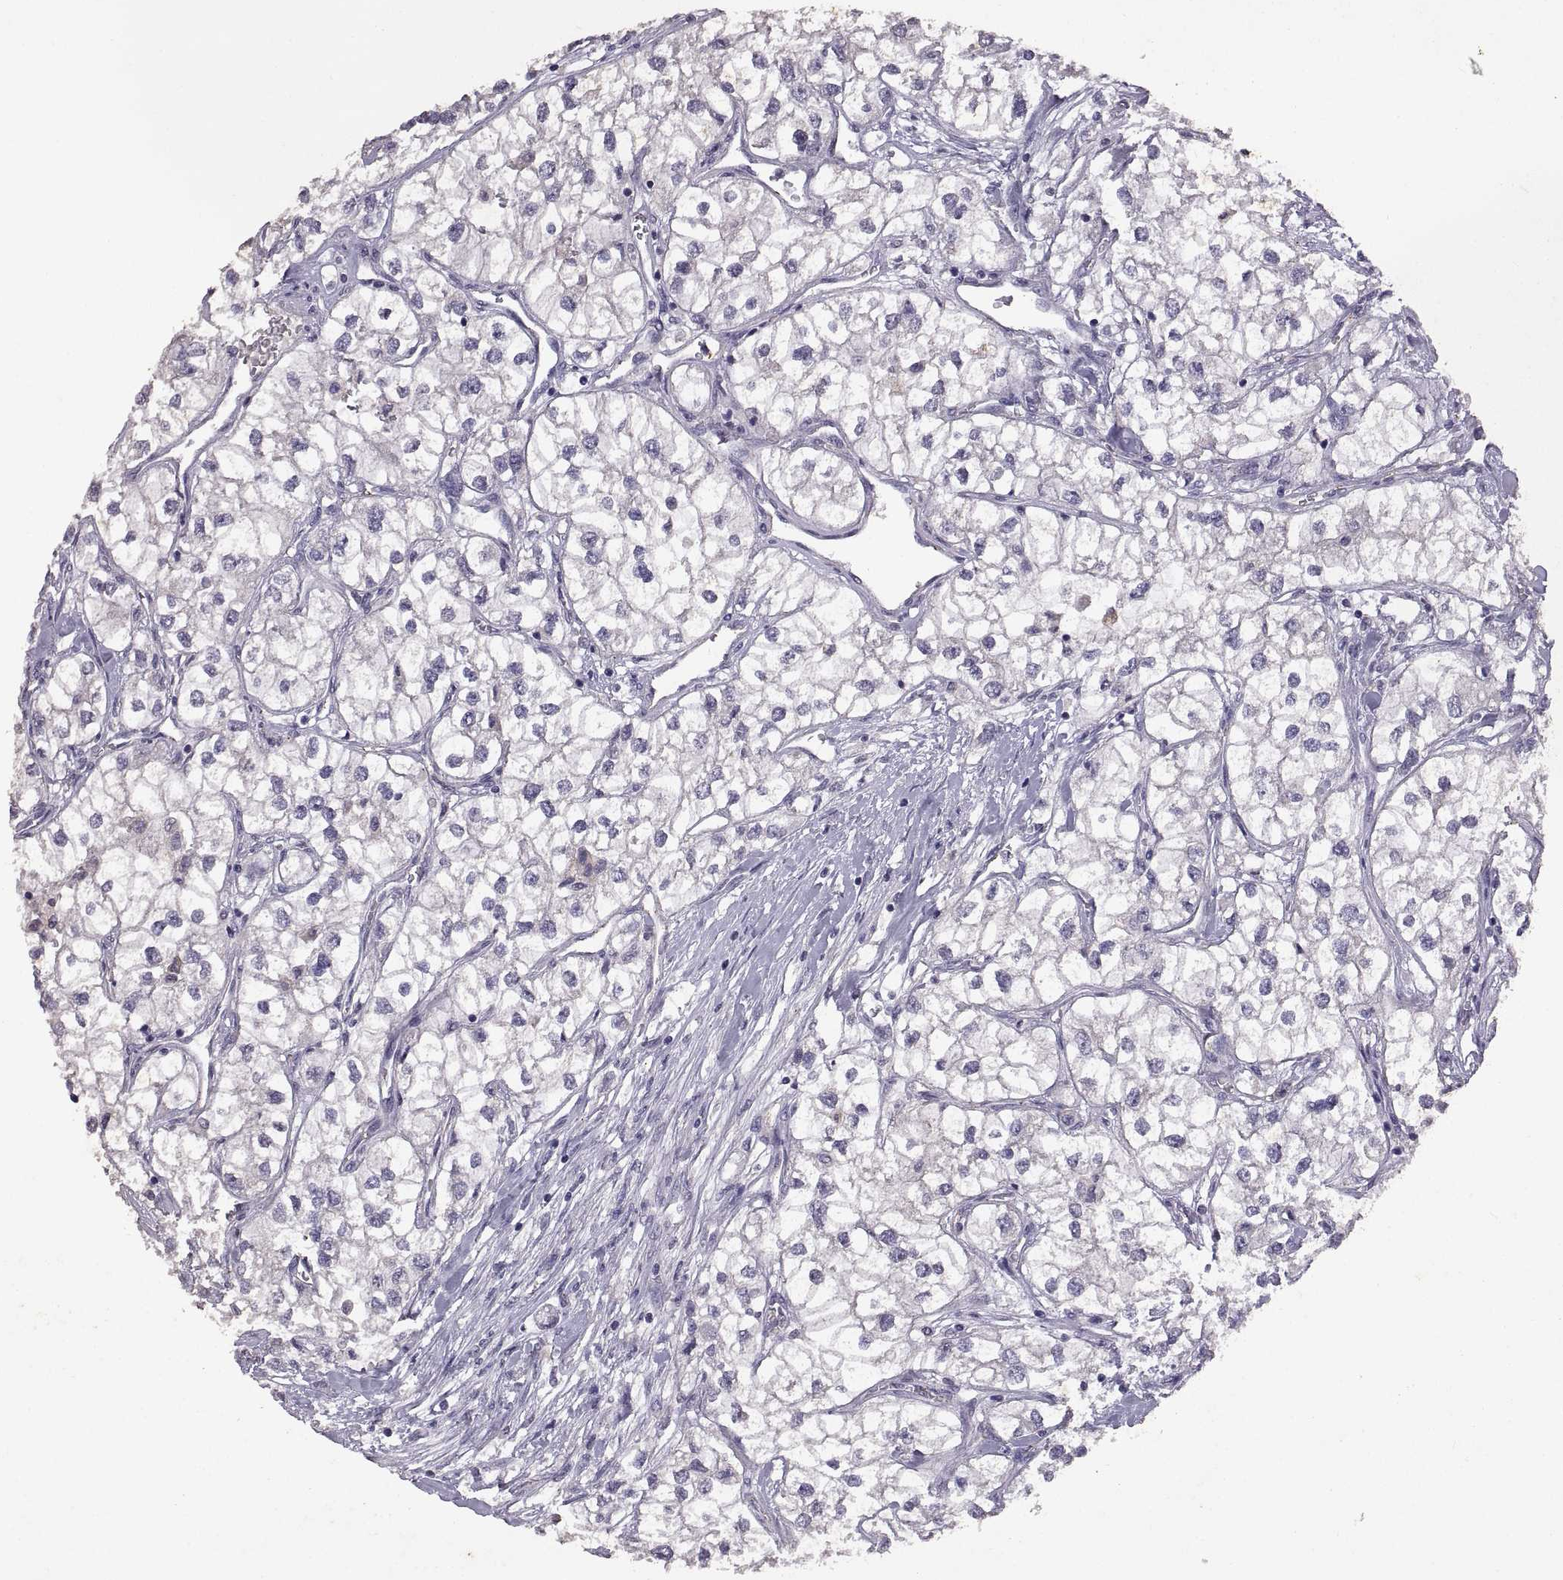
{"staining": {"intensity": "negative", "quantity": "none", "location": "none"}, "tissue": "renal cancer", "cell_type": "Tumor cells", "image_type": "cancer", "snomed": [{"axis": "morphology", "description": "Adenocarcinoma, NOS"}, {"axis": "topography", "description": "Kidney"}], "caption": "An IHC photomicrograph of renal adenocarcinoma is shown. There is no staining in tumor cells of renal adenocarcinoma.", "gene": "DEFB136", "patient": {"sex": "male", "age": 59}}